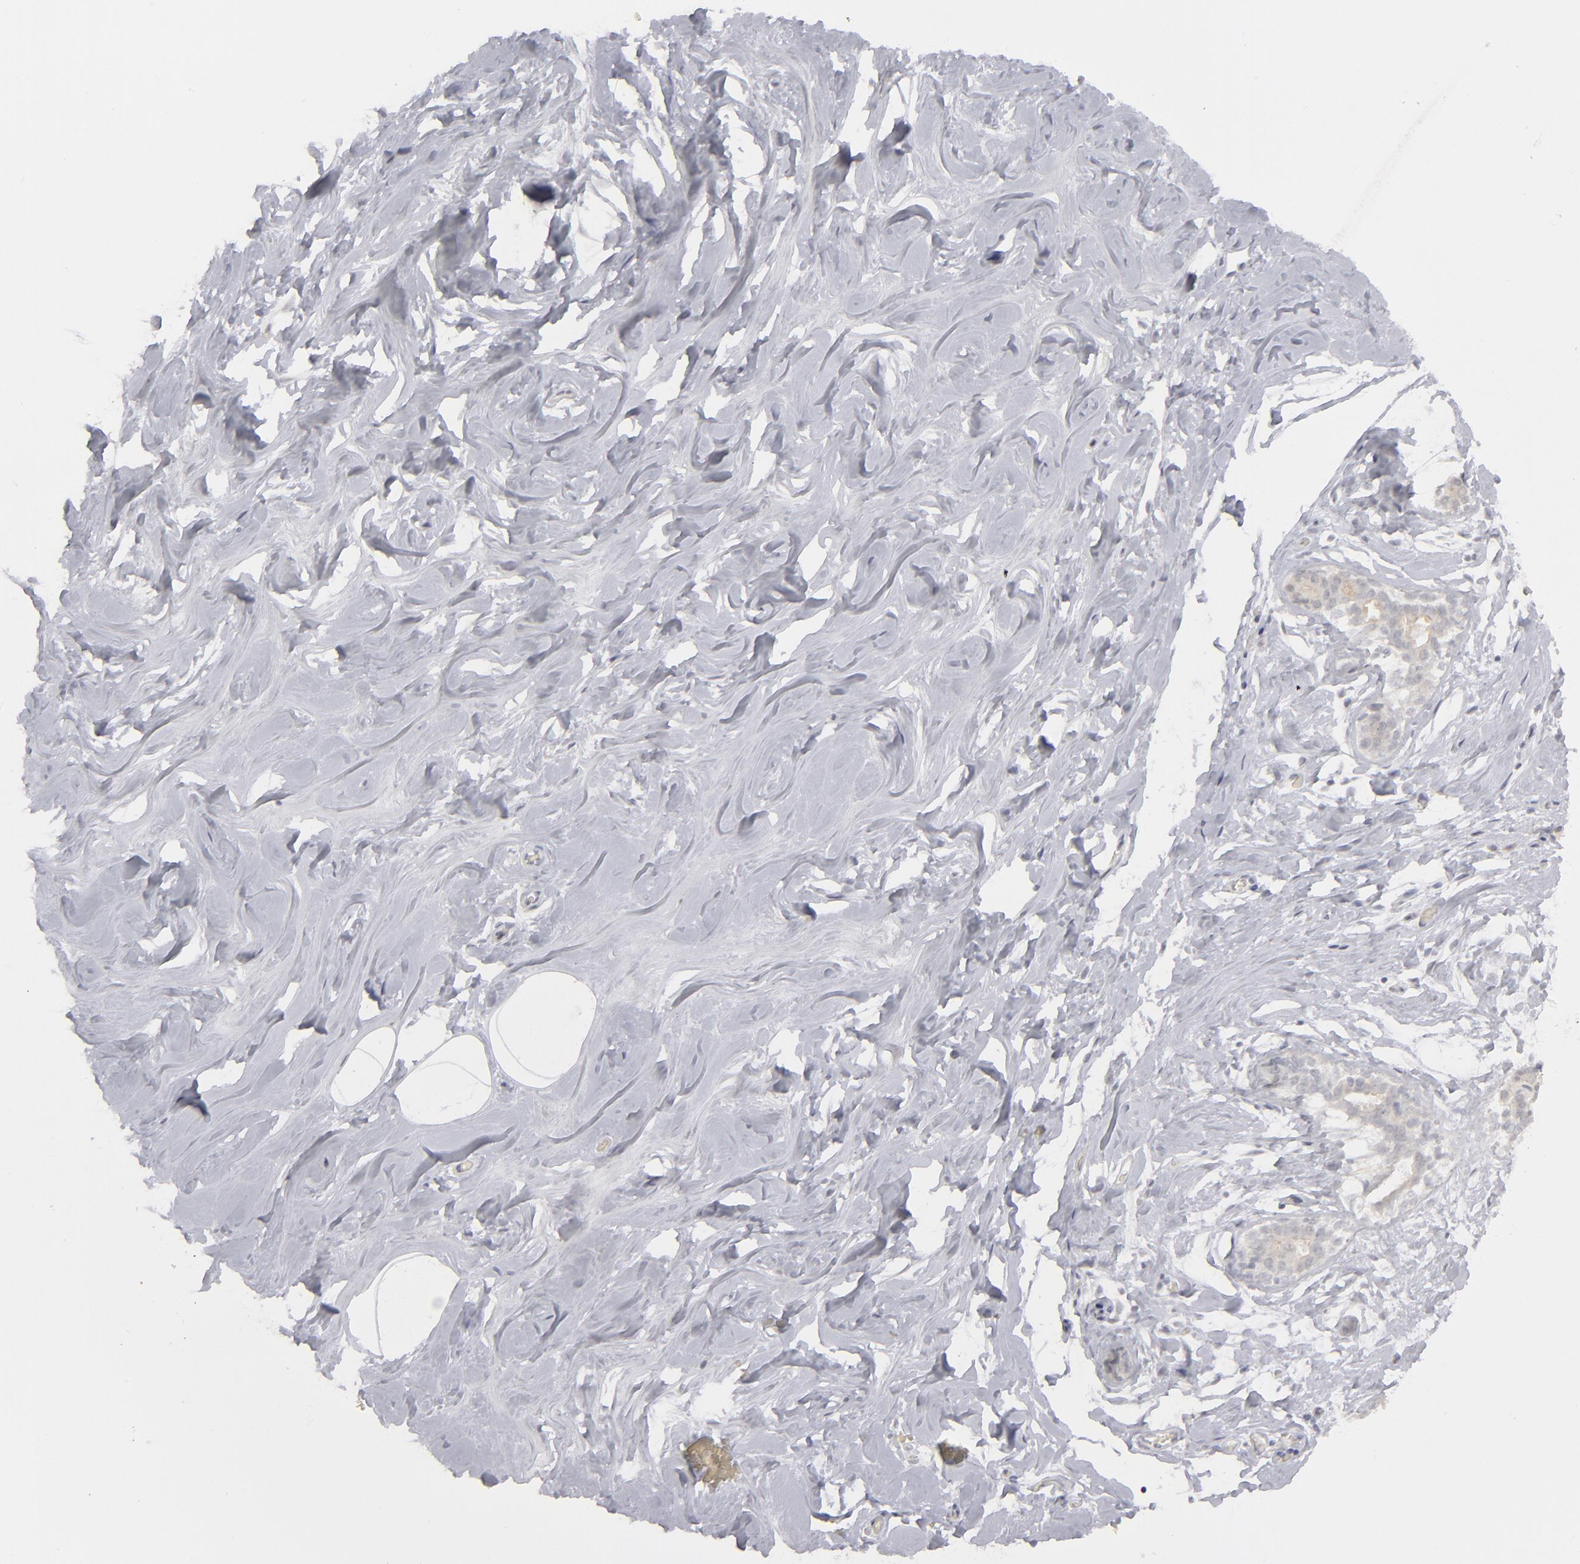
{"staining": {"intensity": "negative", "quantity": "none", "location": "none"}, "tissue": "breast", "cell_type": "Adipocytes", "image_type": "normal", "snomed": [{"axis": "morphology", "description": "Normal tissue, NOS"}, {"axis": "morphology", "description": "Fibrosis, NOS"}, {"axis": "topography", "description": "Breast"}], "caption": "Histopathology image shows no significant protein staining in adipocytes of normal breast.", "gene": "KIAA1210", "patient": {"sex": "female", "age": 39}}